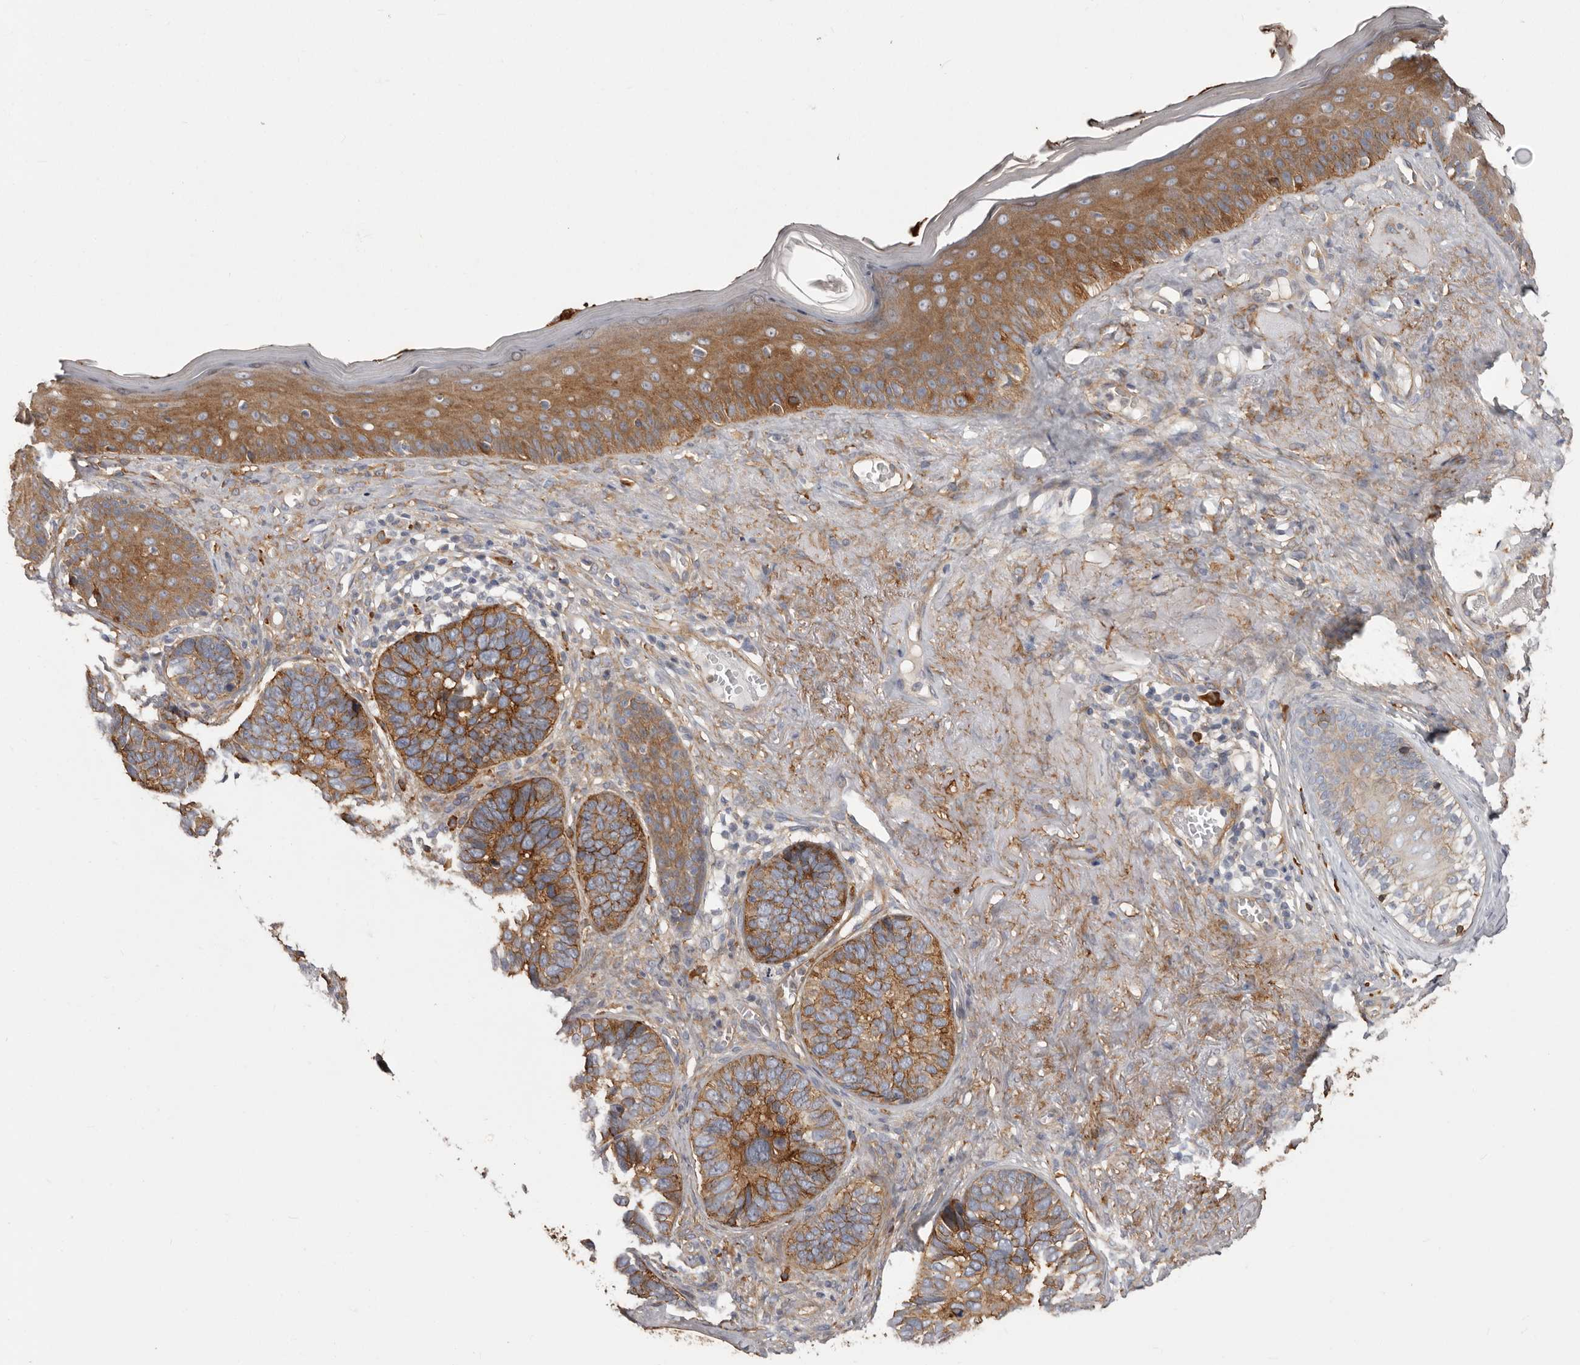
{"staining": {"intensity": "strong", "quantity": ">75%", "location": "cytoplasmic/membranous"}, "tissue": "skin cancer", "cell_type": "Tumor cells", "image_type": "cancer", "snomed": [{"axis": "morphology", "description": "Basal cell carcinoma"}, {"axis": "topography", "description": "Skin"}], "caption": "A brown stain highlights strong cytoplasmic/membranous staining of a protein in skin cancer (basal cell carcinoma) tumor cells.", "gene": "ENAH", "patient": {"sex": "male", "age": 62}}